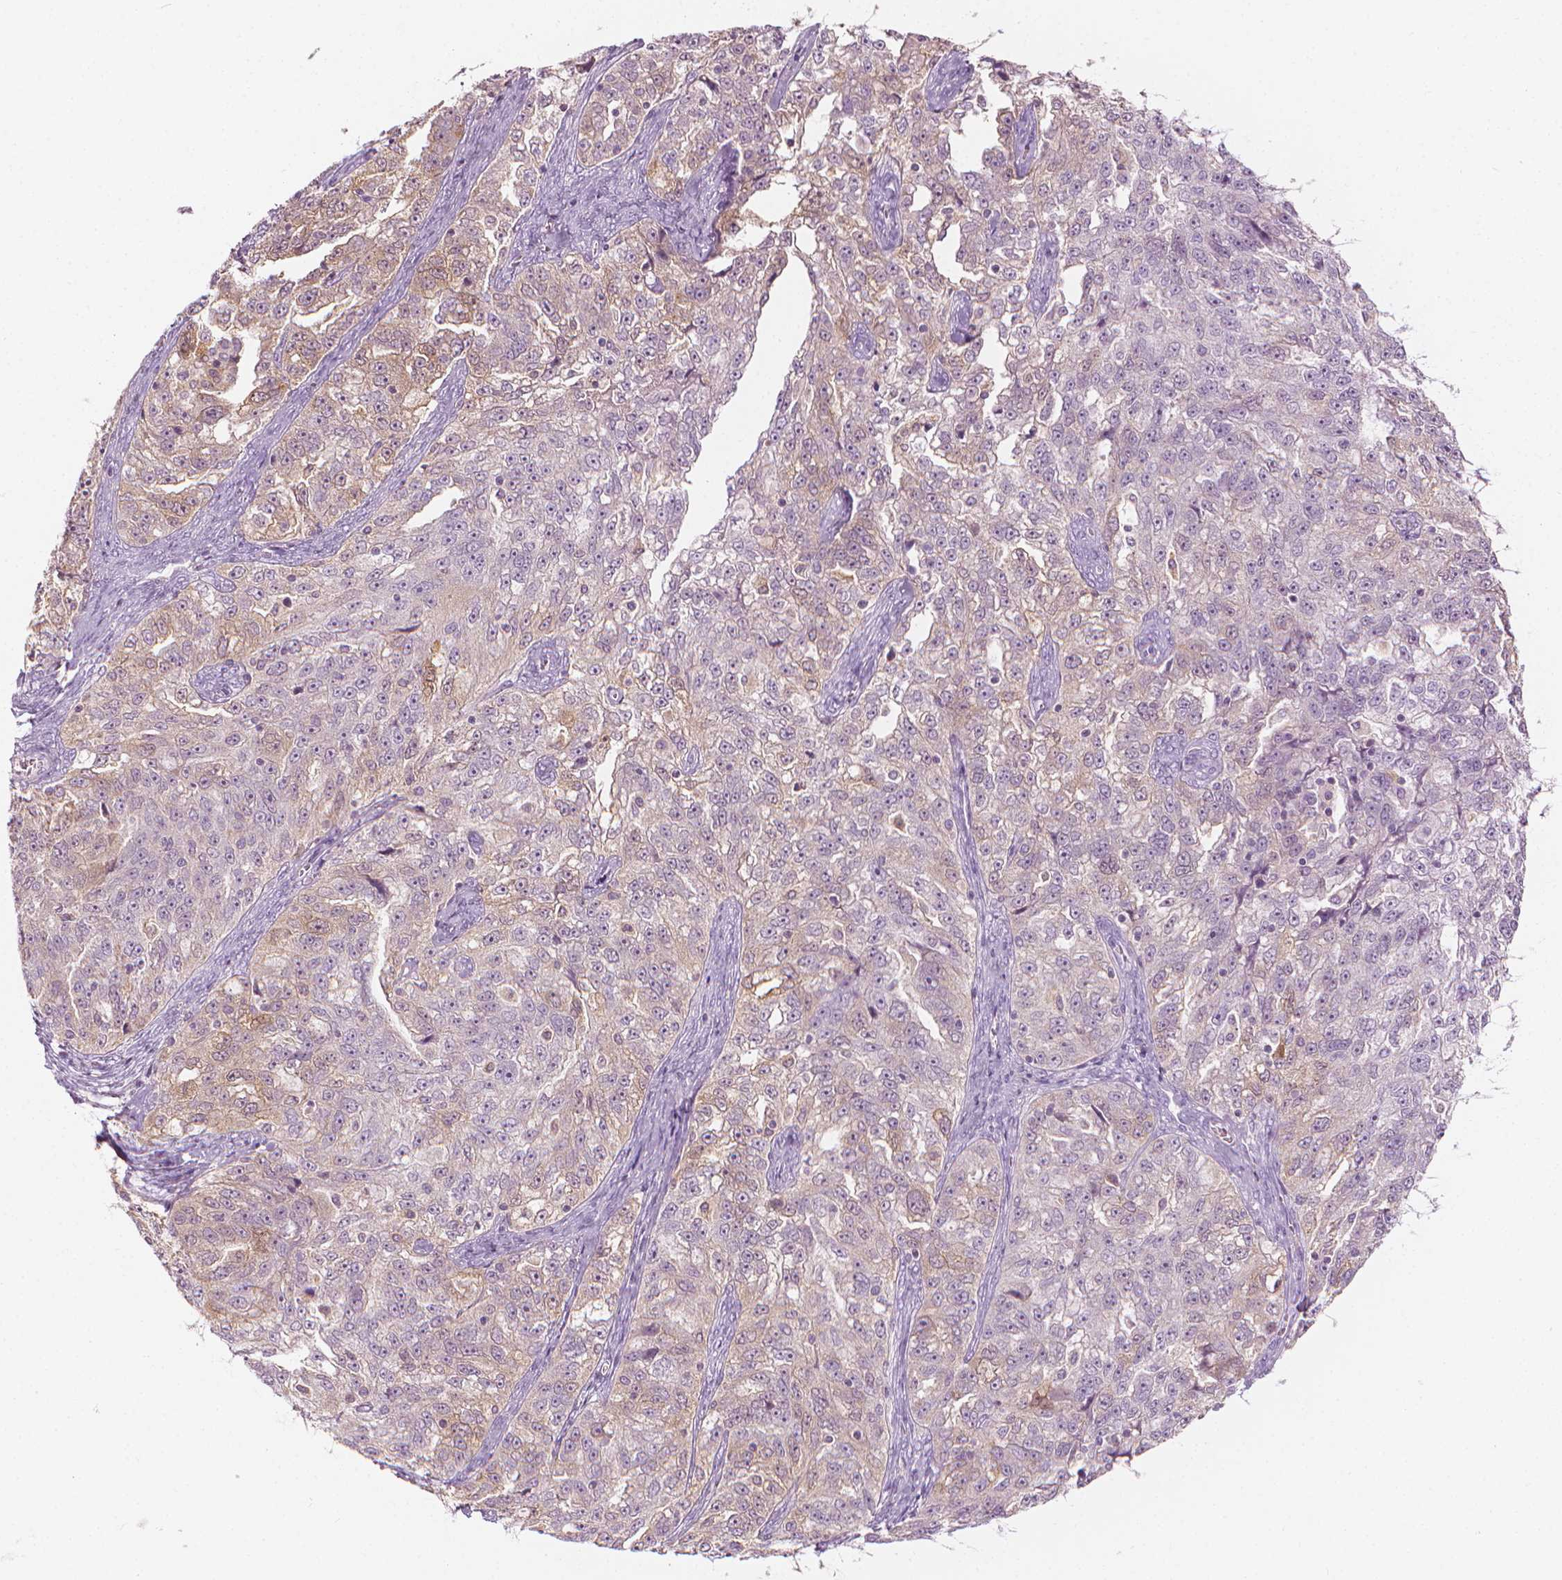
{"staining": {"intensity": "weak", "quantity": "<25%", "location": "cytoplasmic/membranous"}, "tissue": "ovarian cancer", "cell_type": "Tumor cells", "image_type": "cancer", "snomed": [{"axis": "morphology", "description": "Cystadenocarcinoma, serous, NOS"}, {"axis": "topography", "description": "Ovary"}], "caption": "The micrograph shows no significant expression in tumor cells of ovarian cancer (serous cystadenocarcinoma).", "gene": "SHMT1", "patient": {"sex": "female", "age": 51}}